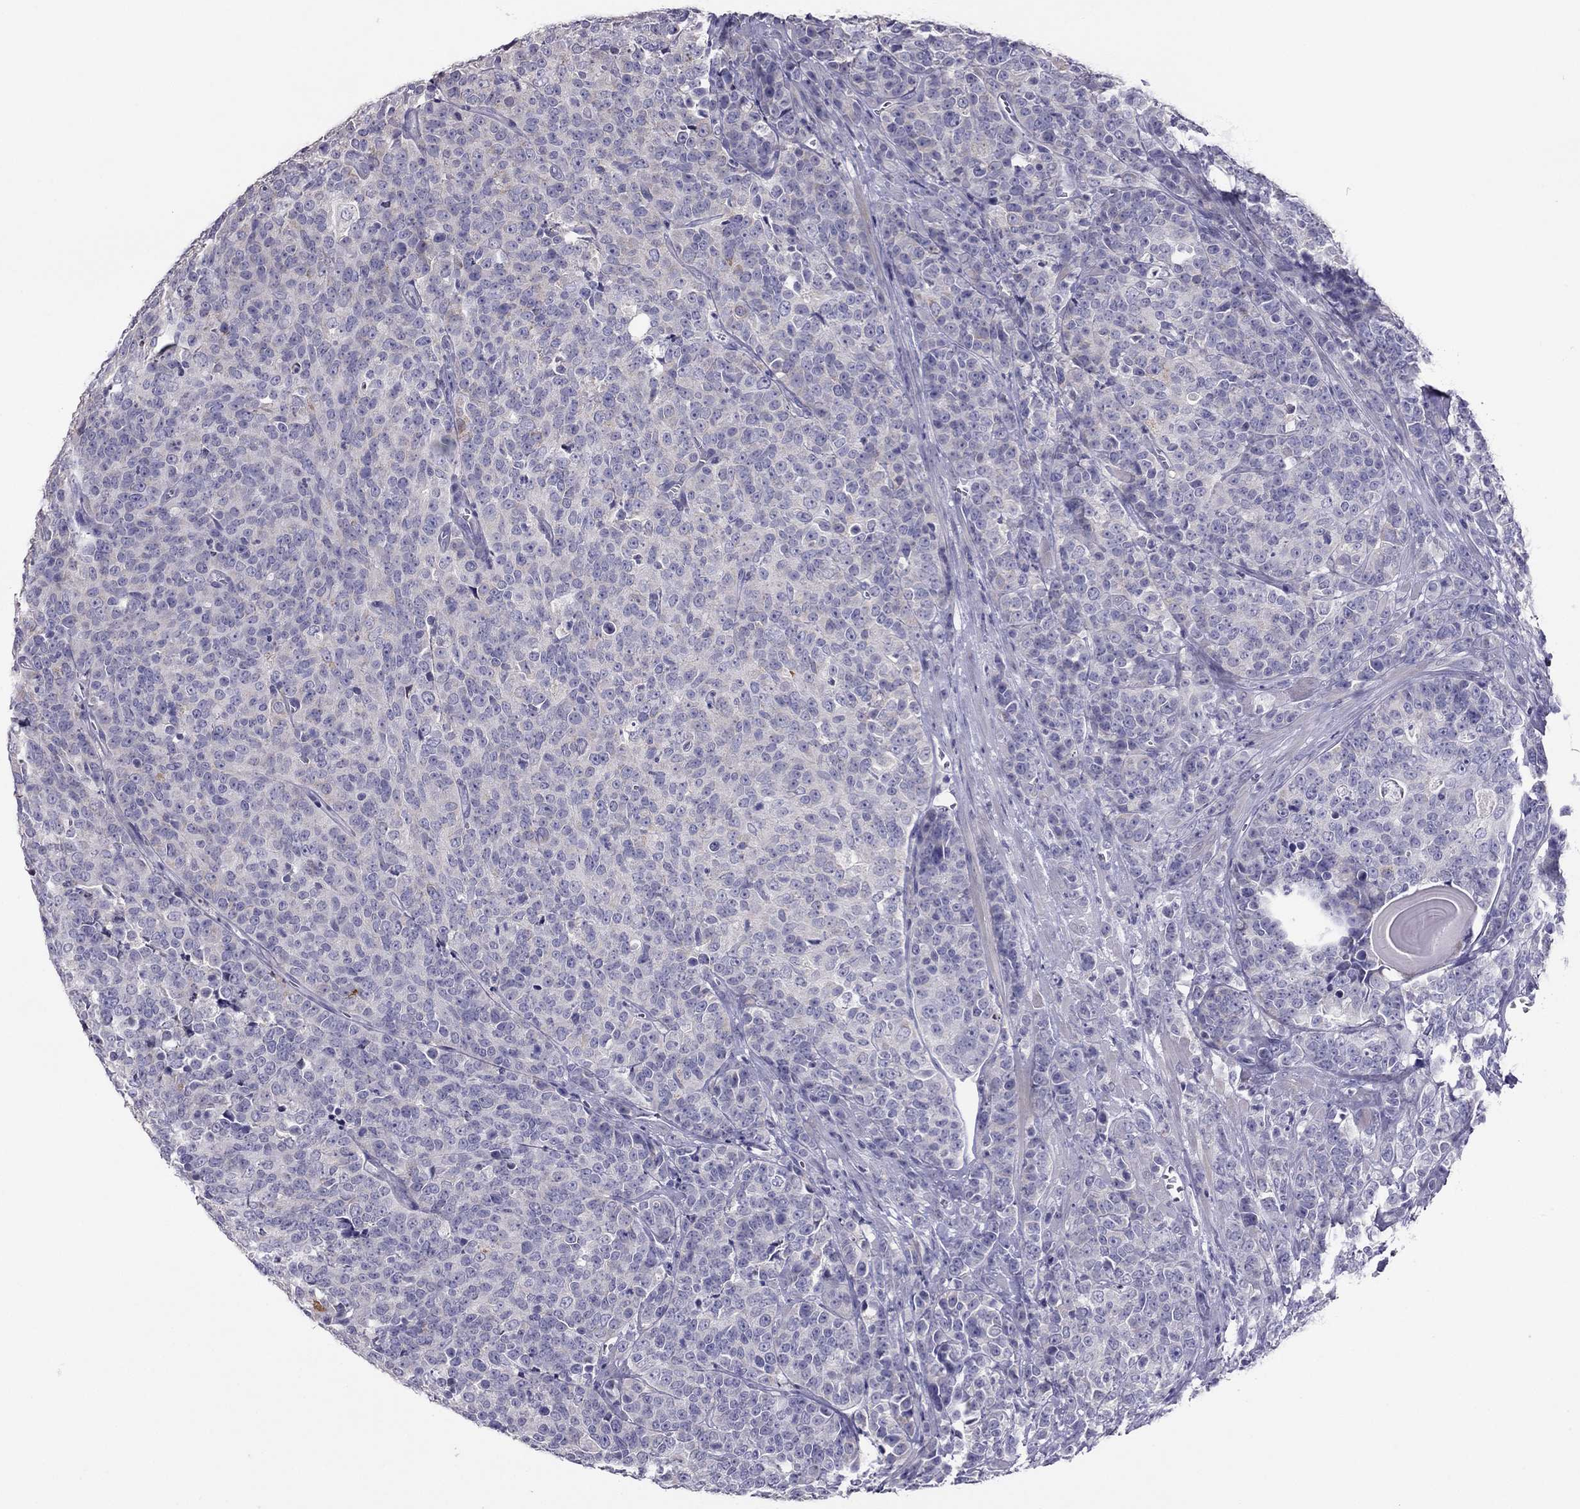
{"staining": {"intensity": "negative", "quantity": "none", "location": "none"}, "tissue": "prostate cancer", "cell_type": "Tumor cells", "image_type": "cancer", "snomed": [{"axis": "morphology", "description": "Adenocarcinoma, NOS"}, {"axis": "topography", "description": "Prostate"}], "caption": "The micrograph shows no staining of tumor cells in adenocarcinoma (prostate).", "gene": "RGS8", "patient": {"sex": "male", "age": 67}}